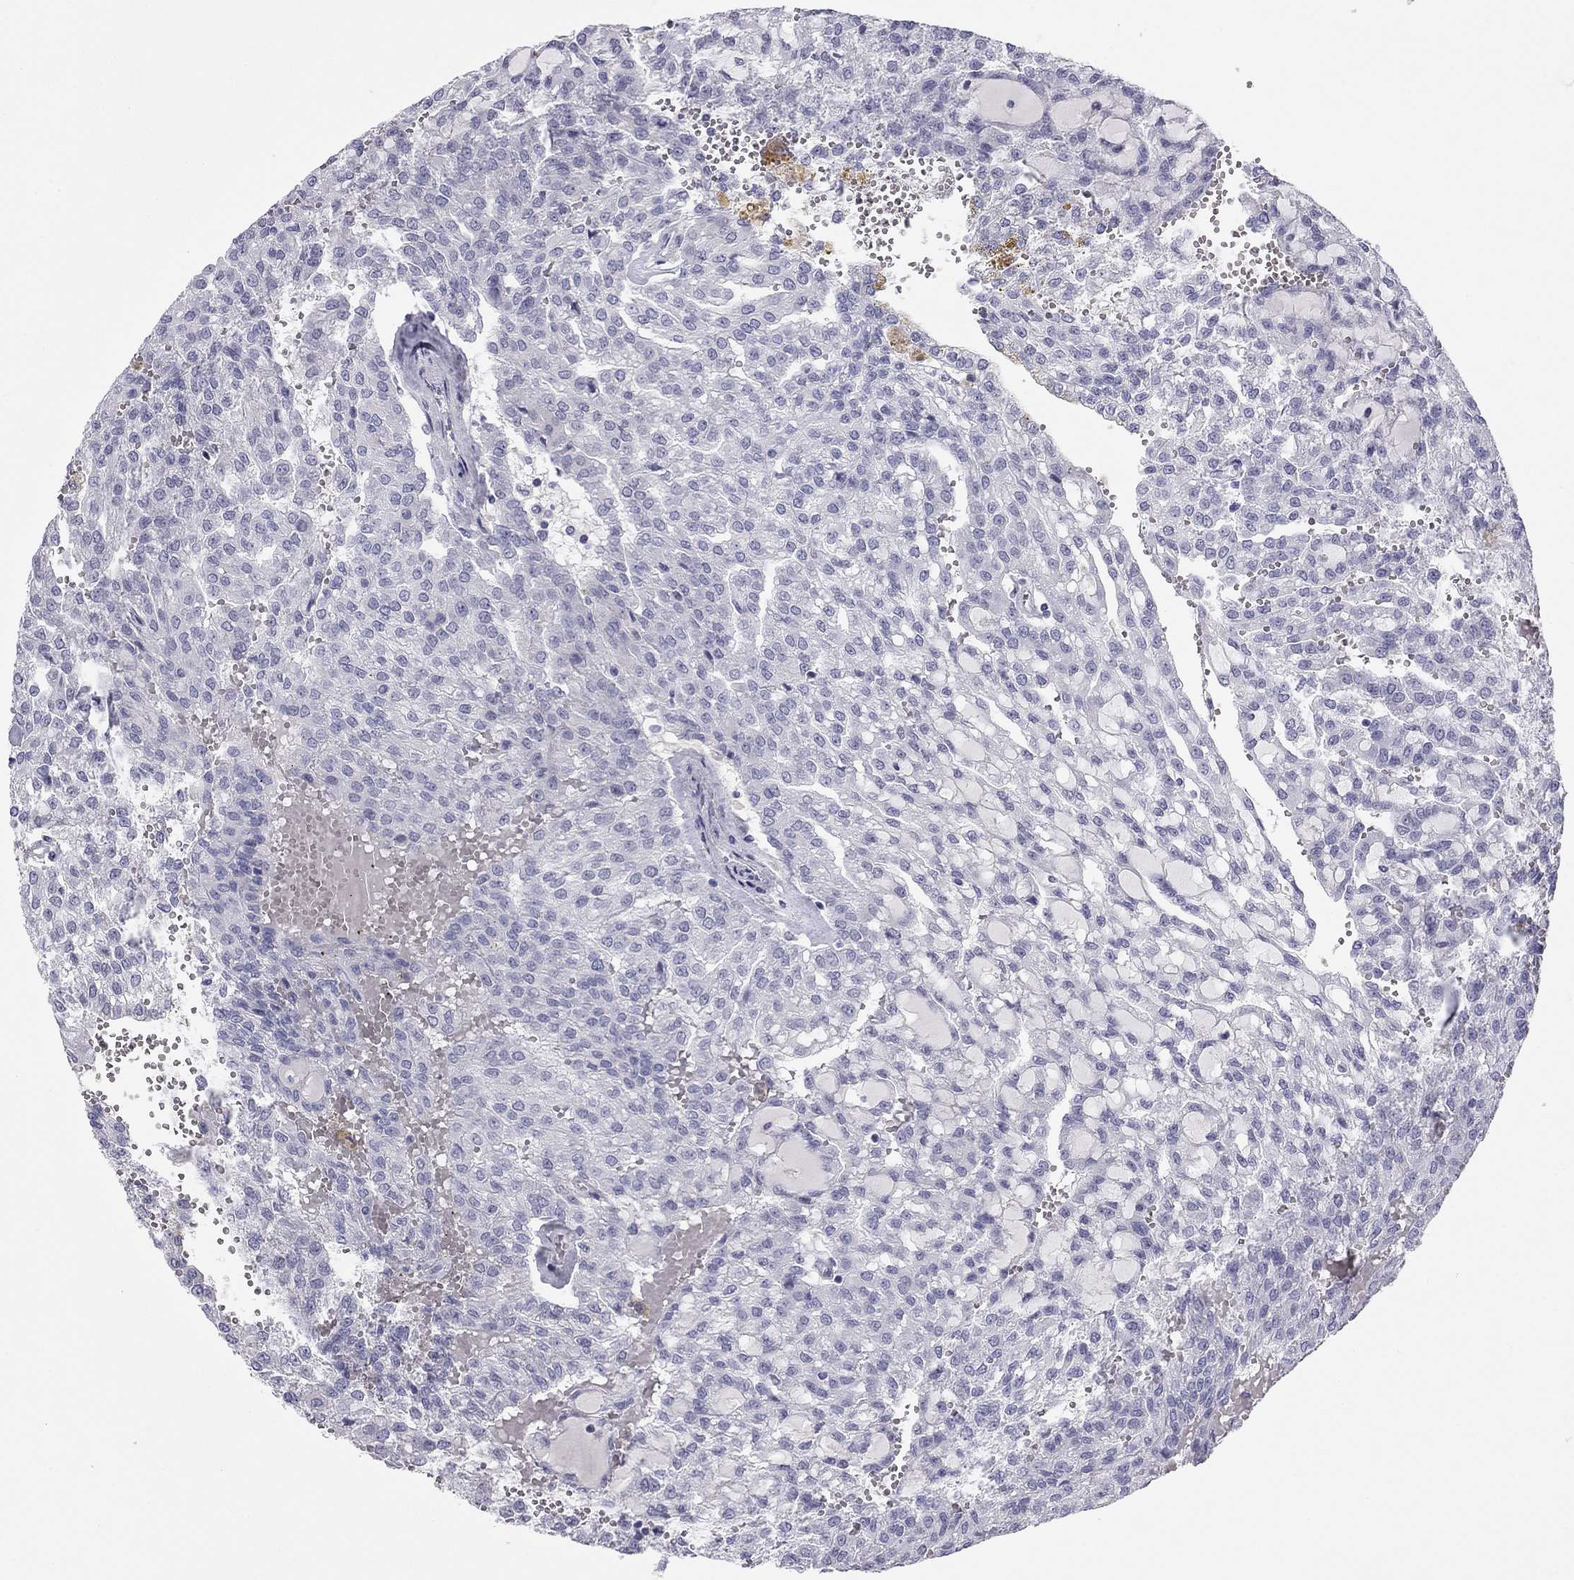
{"staining": {"intensity": "negative", "quantity": "none", "location": "none"}, "tissue": "renal cancer", "cell_type": "Tumor cells", "image_type": "cancer", "snomed": [{"axis": "morphology", "description": "Adenocarcinoma, NOS"}, {"axis": "topography", "description": "Kidney"}], "caption": "An image of human renal cancer (adenocarcinoma) is negative for staining in tumor cells.", "gene": "TFAP2B", "patient": {"sex": "male", "age": 63}}